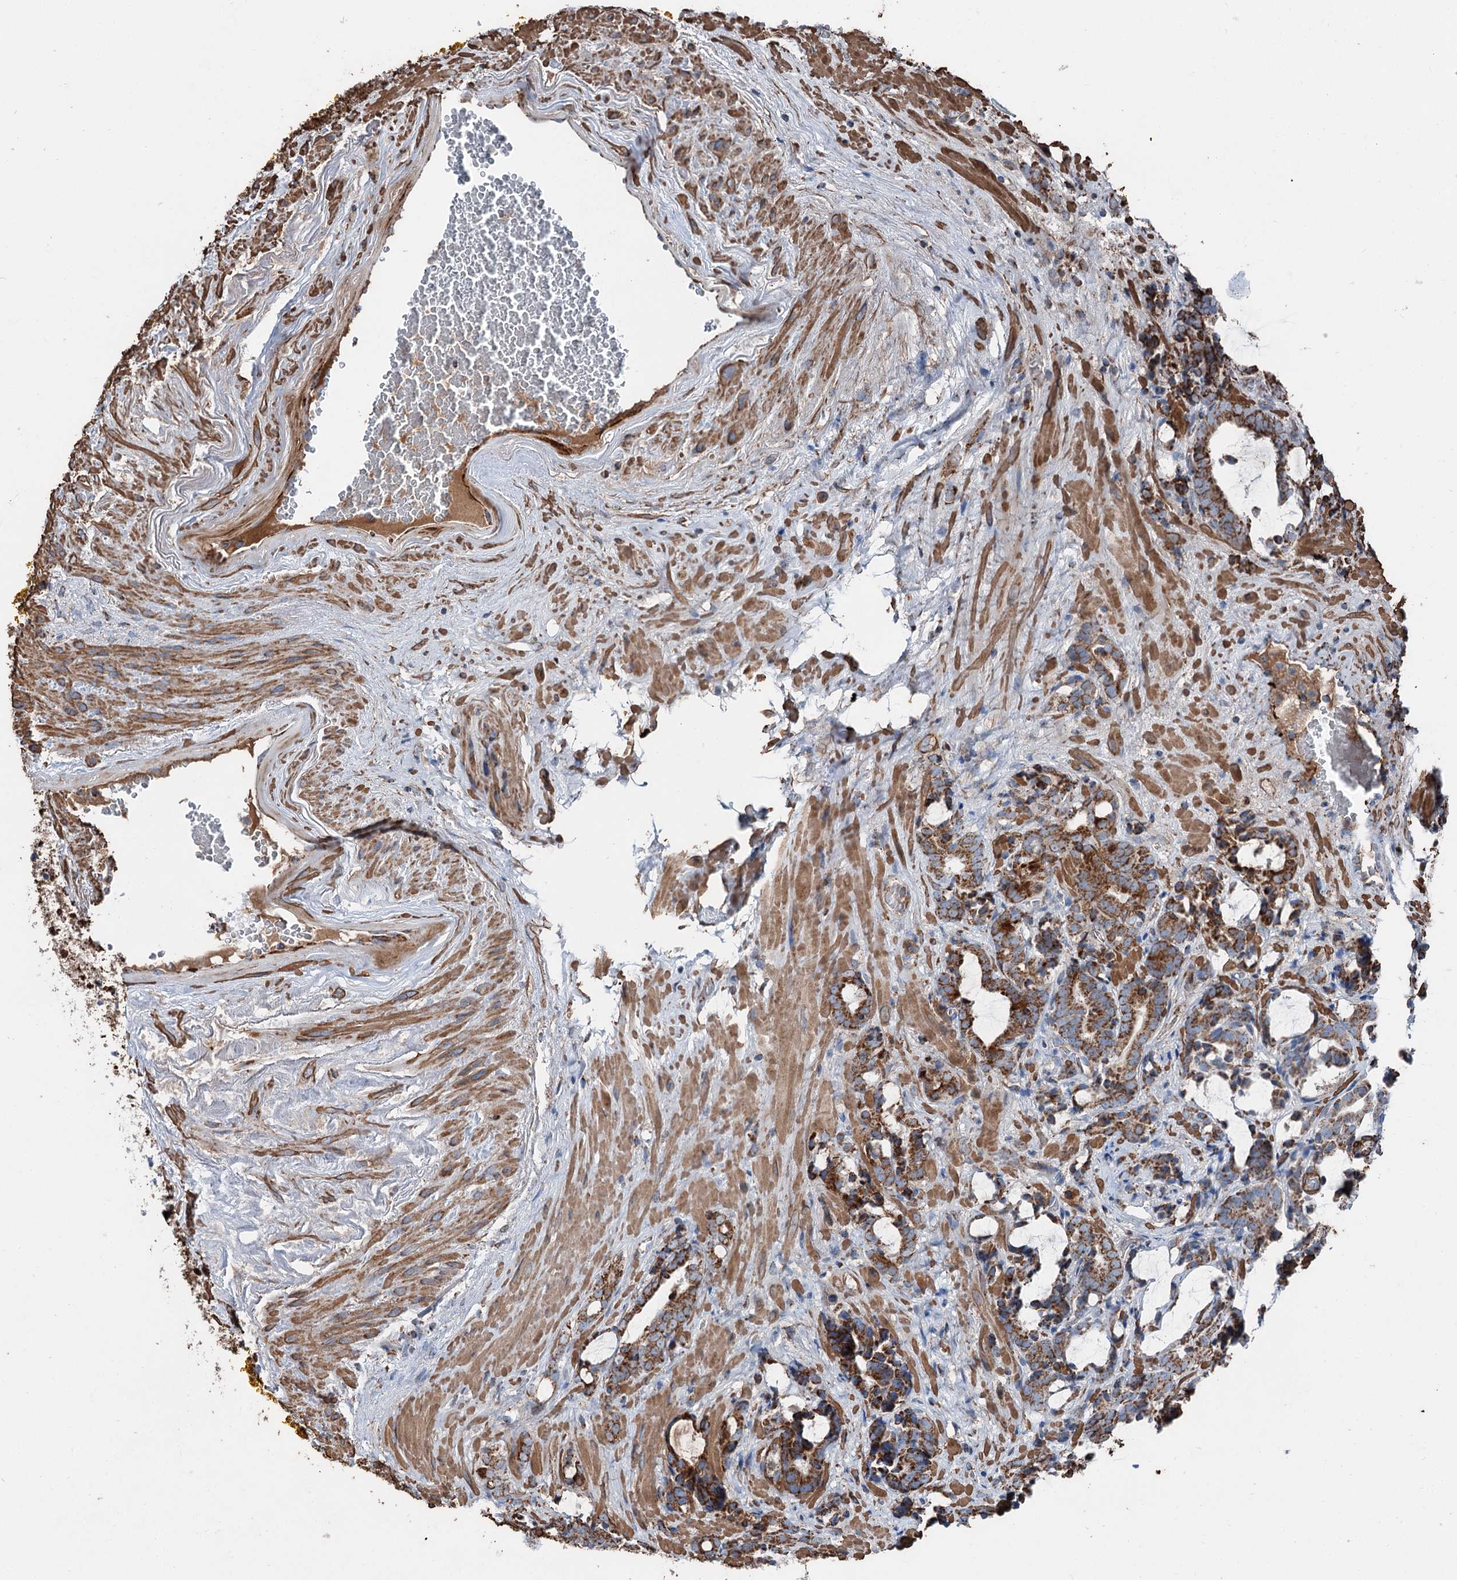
{"staining": {"intensity": "strong", "quantity": ">75%", "location": "cytoplasmic/membranous"}, "tissue": "prostate cancer", "cell_type": "Tumor cells", "image_type": "cancer", "snomed": [{"axis": "morphology", "description": "Adenocarcinoma, High grade"}, {"axis": "topography", "description": "Prostate and seminal vesicle, NOS"}], "caption": "Immunohistochemical staining of prostate high-grade adenocarcinoma reveals high levels of strong cytoplasmic/membranous staining in about >75% of tumor cells. (IHC, brightfield microscopy, high magnification).", "gene": "DDIAS", "patient": {"sex": "male", "age": 67}}